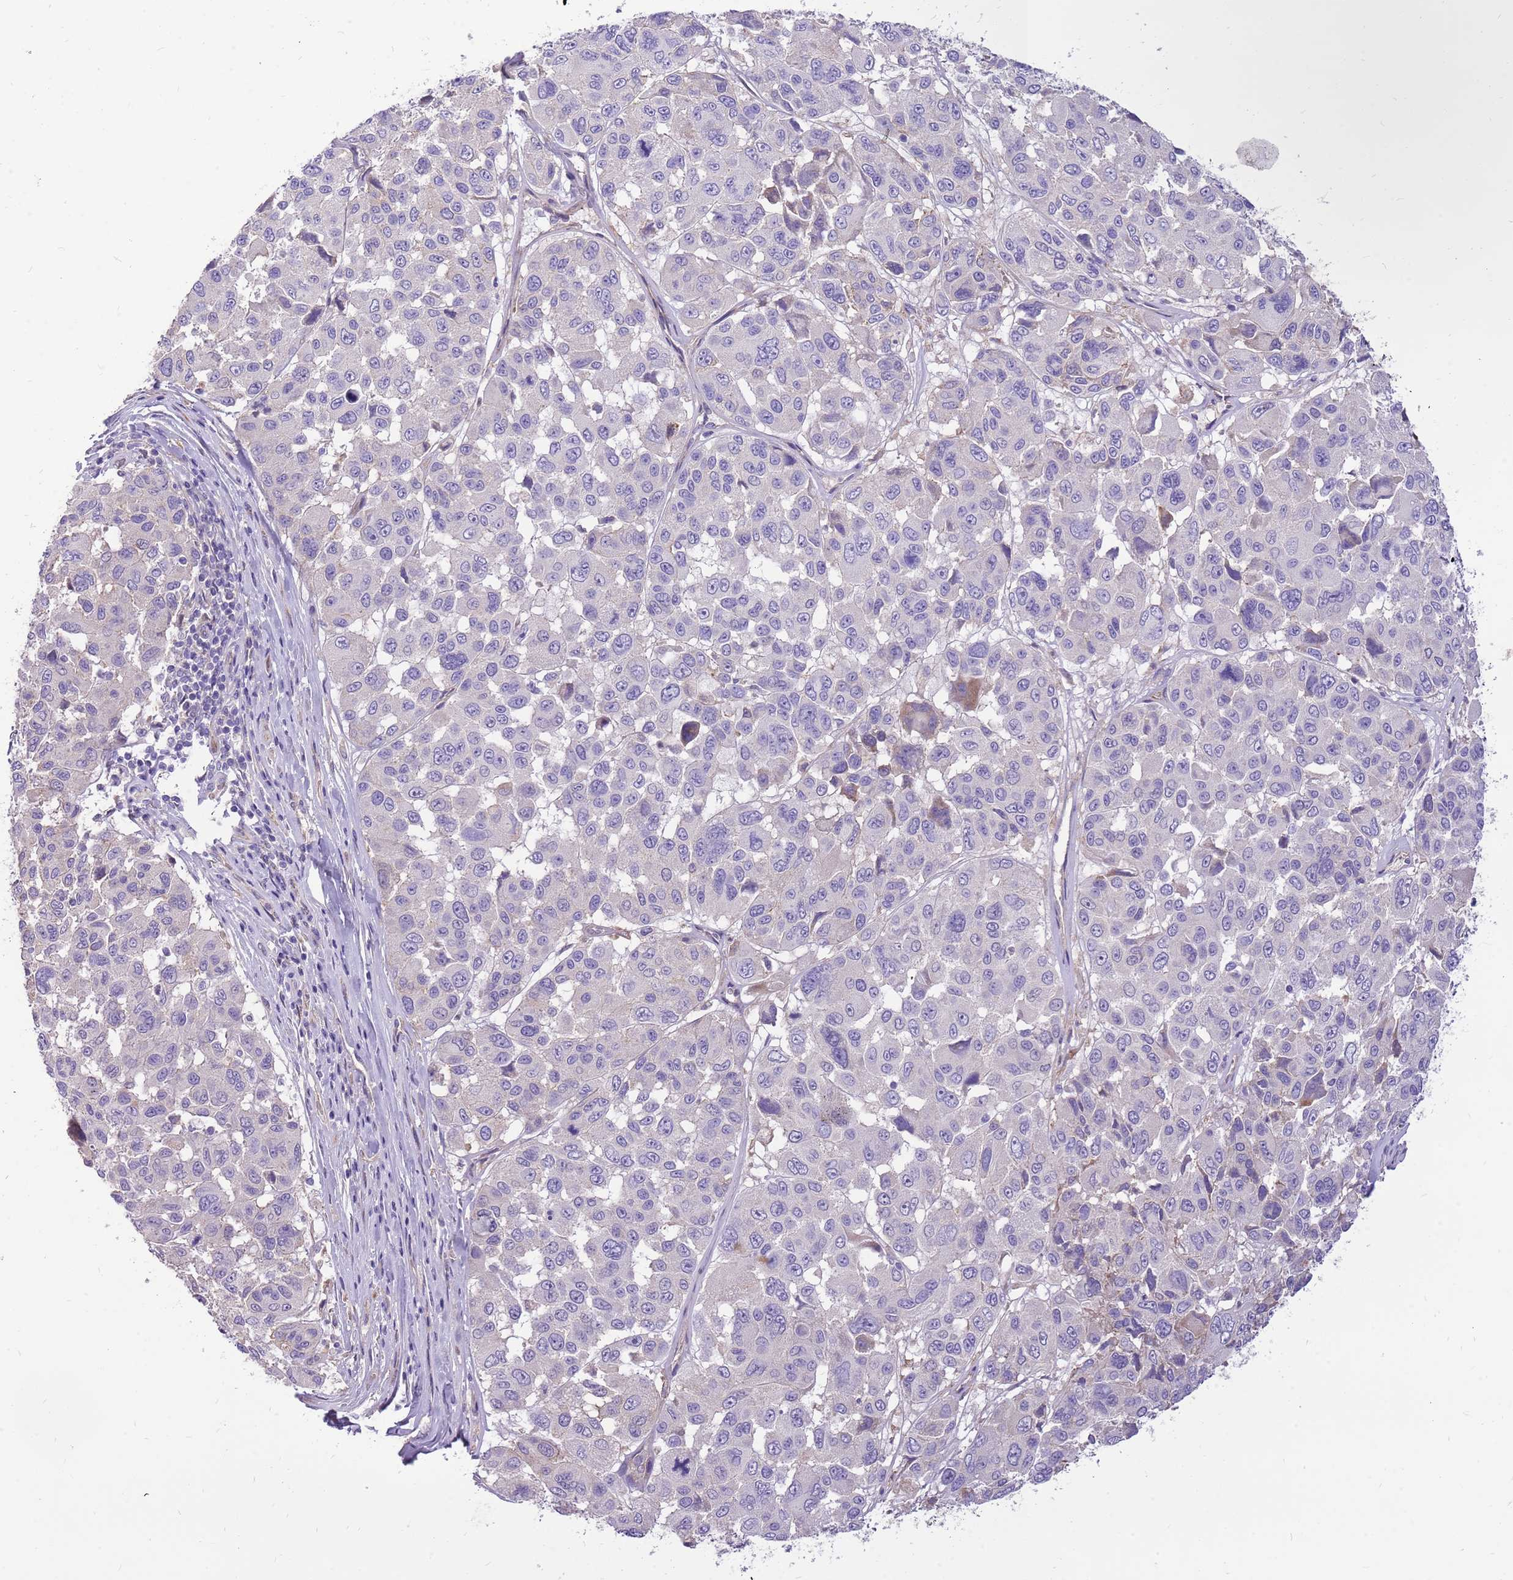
{"staining": {"intensity": "negative", "quantity": "none", "location": "none"}, "tissue": "melanoma", "cell_type": "Tumor cells", "image_type": "cancer", "snomed": [{"axis": "morphology", "description": "Malignant melanoma, NOS"}, {"axis": "topography", "description": "Skin"}], "caption": "Tumor cells show no significant protein staining in malignant melanoma.", "gene": "NTN4", "patient": {"sex": "female", "age": 66}}